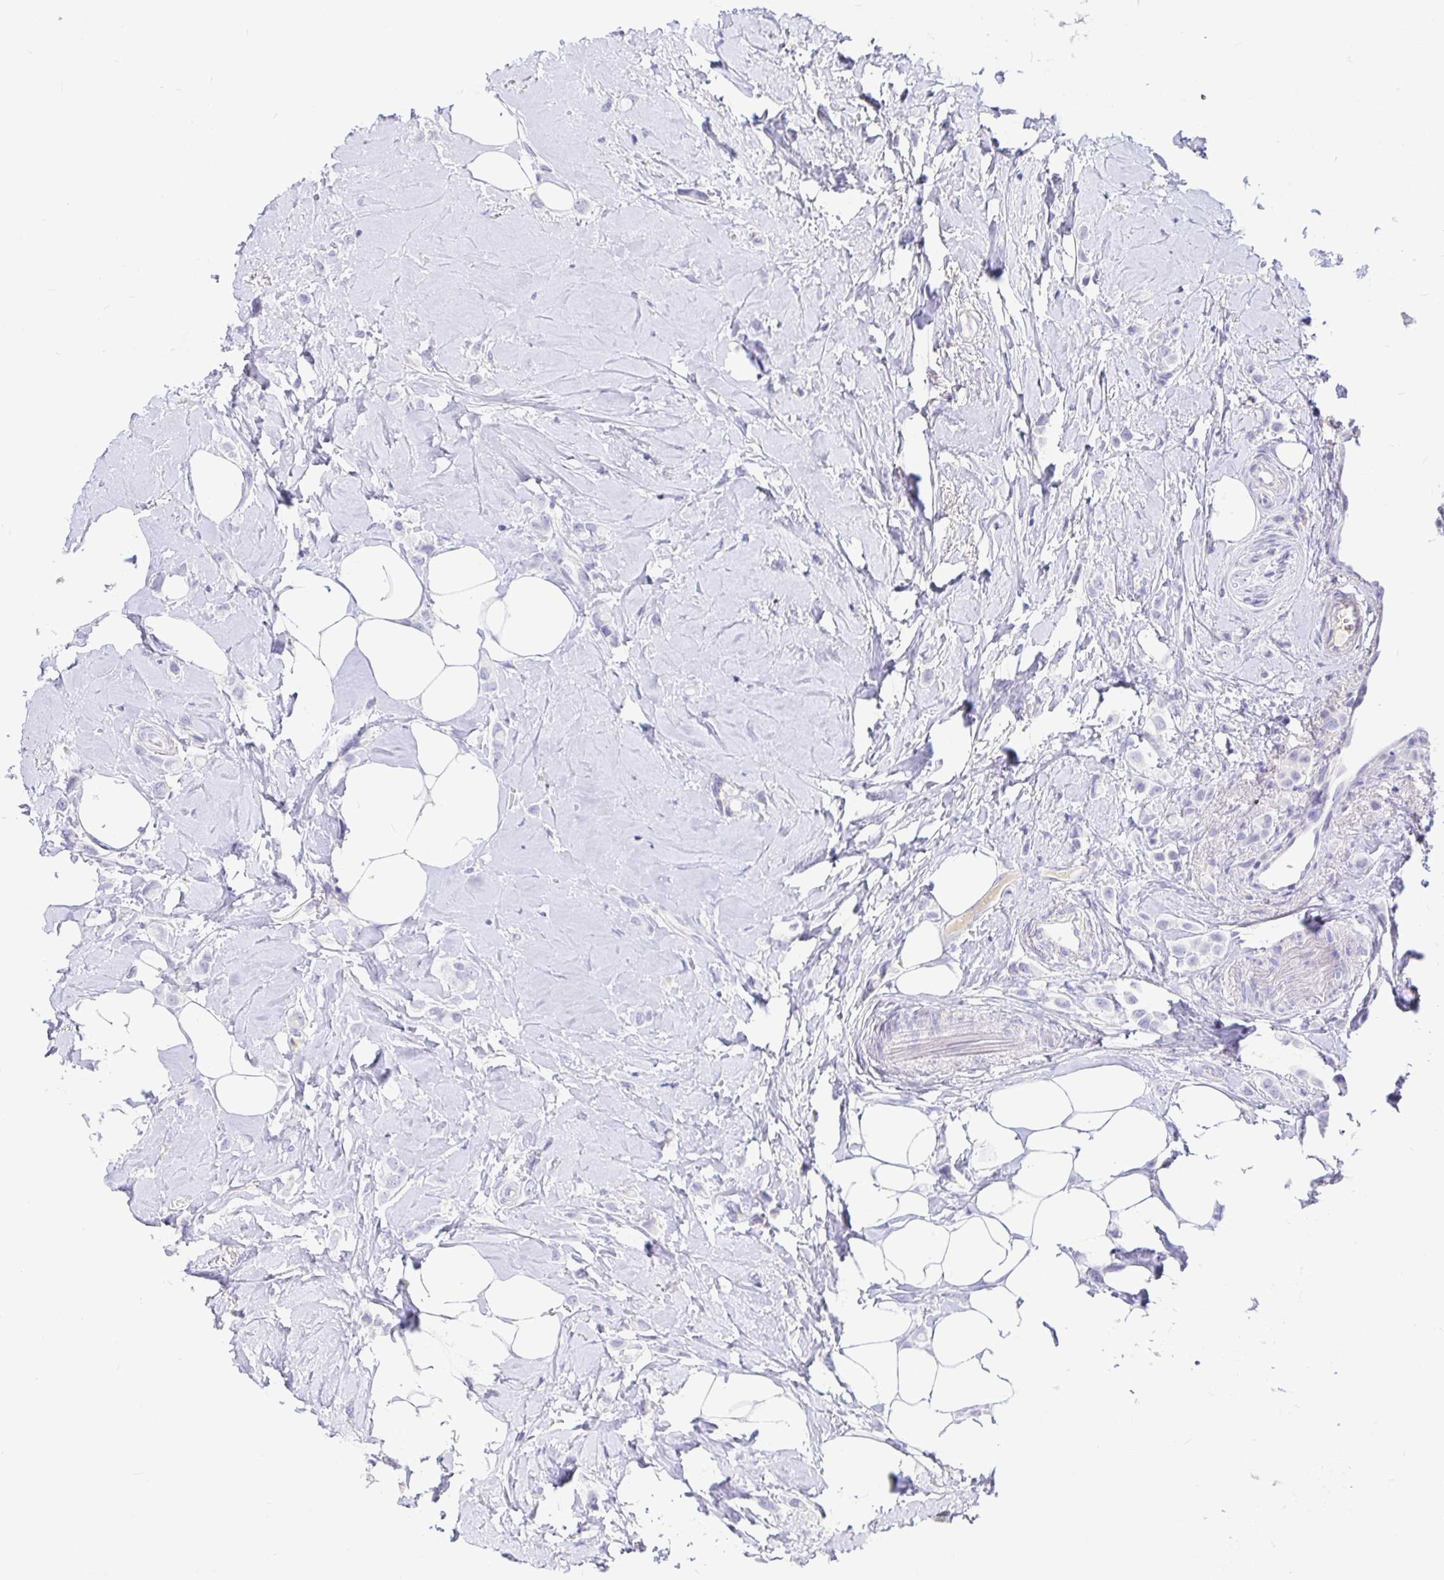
{"staining": {"intensity": "negative", "quantity": "none", "location": "none"}, "tissue": "breast cancer", "cell_type": "Tumor cells", "image_type": "cancer", "snomed": [{"axis": "morphology", "description": "Lobular carcinoma"}, {"axis": "topography", "description": "Breast"}], "caption": "Tumor cells show no significant positivity in breast lobular carcinoma.", "gene": "TPTE", "patient": {"sex": "female", "age": 66}}